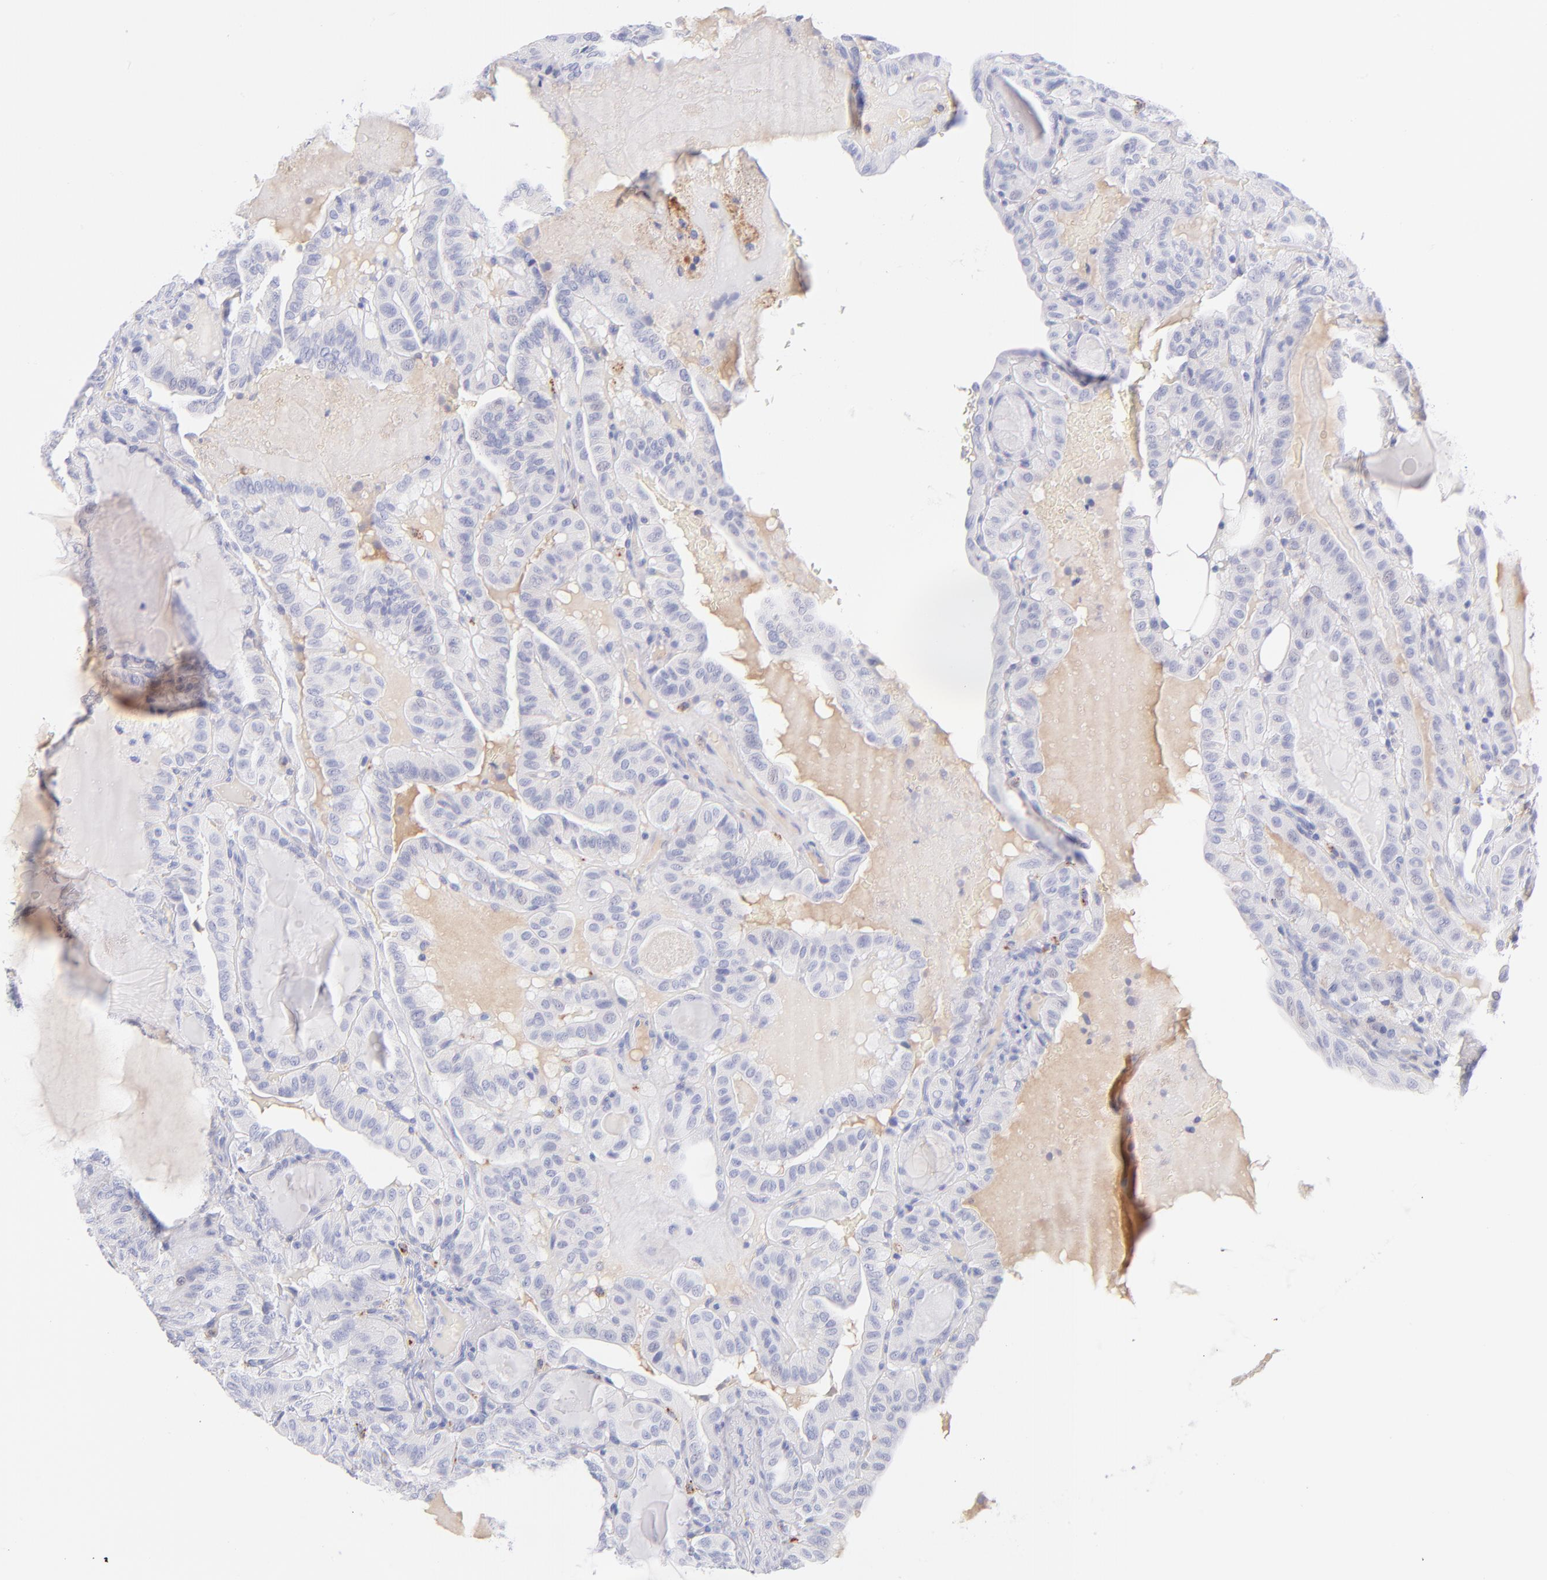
{"staining": {"intensity": "negative", "quantity": "none", "location": "none"}, "tissue": "thyroid cancer", "cell_type": "Tumor cells", "image_type": "cancer", "snomed": [{"axis": "morphology", "description": "Papillary adenocarcinoma, NOS"}, {"axis": "topography", "description": "Thyroid gland"}], "caption": "Human papillary adenocarcinoma (thyroid) stained for a protein using immunohistochemistry (IHC) shows no positivity in tumor cells.", "gene": "HP", "patient": {"sex": "male", "age": 77}}